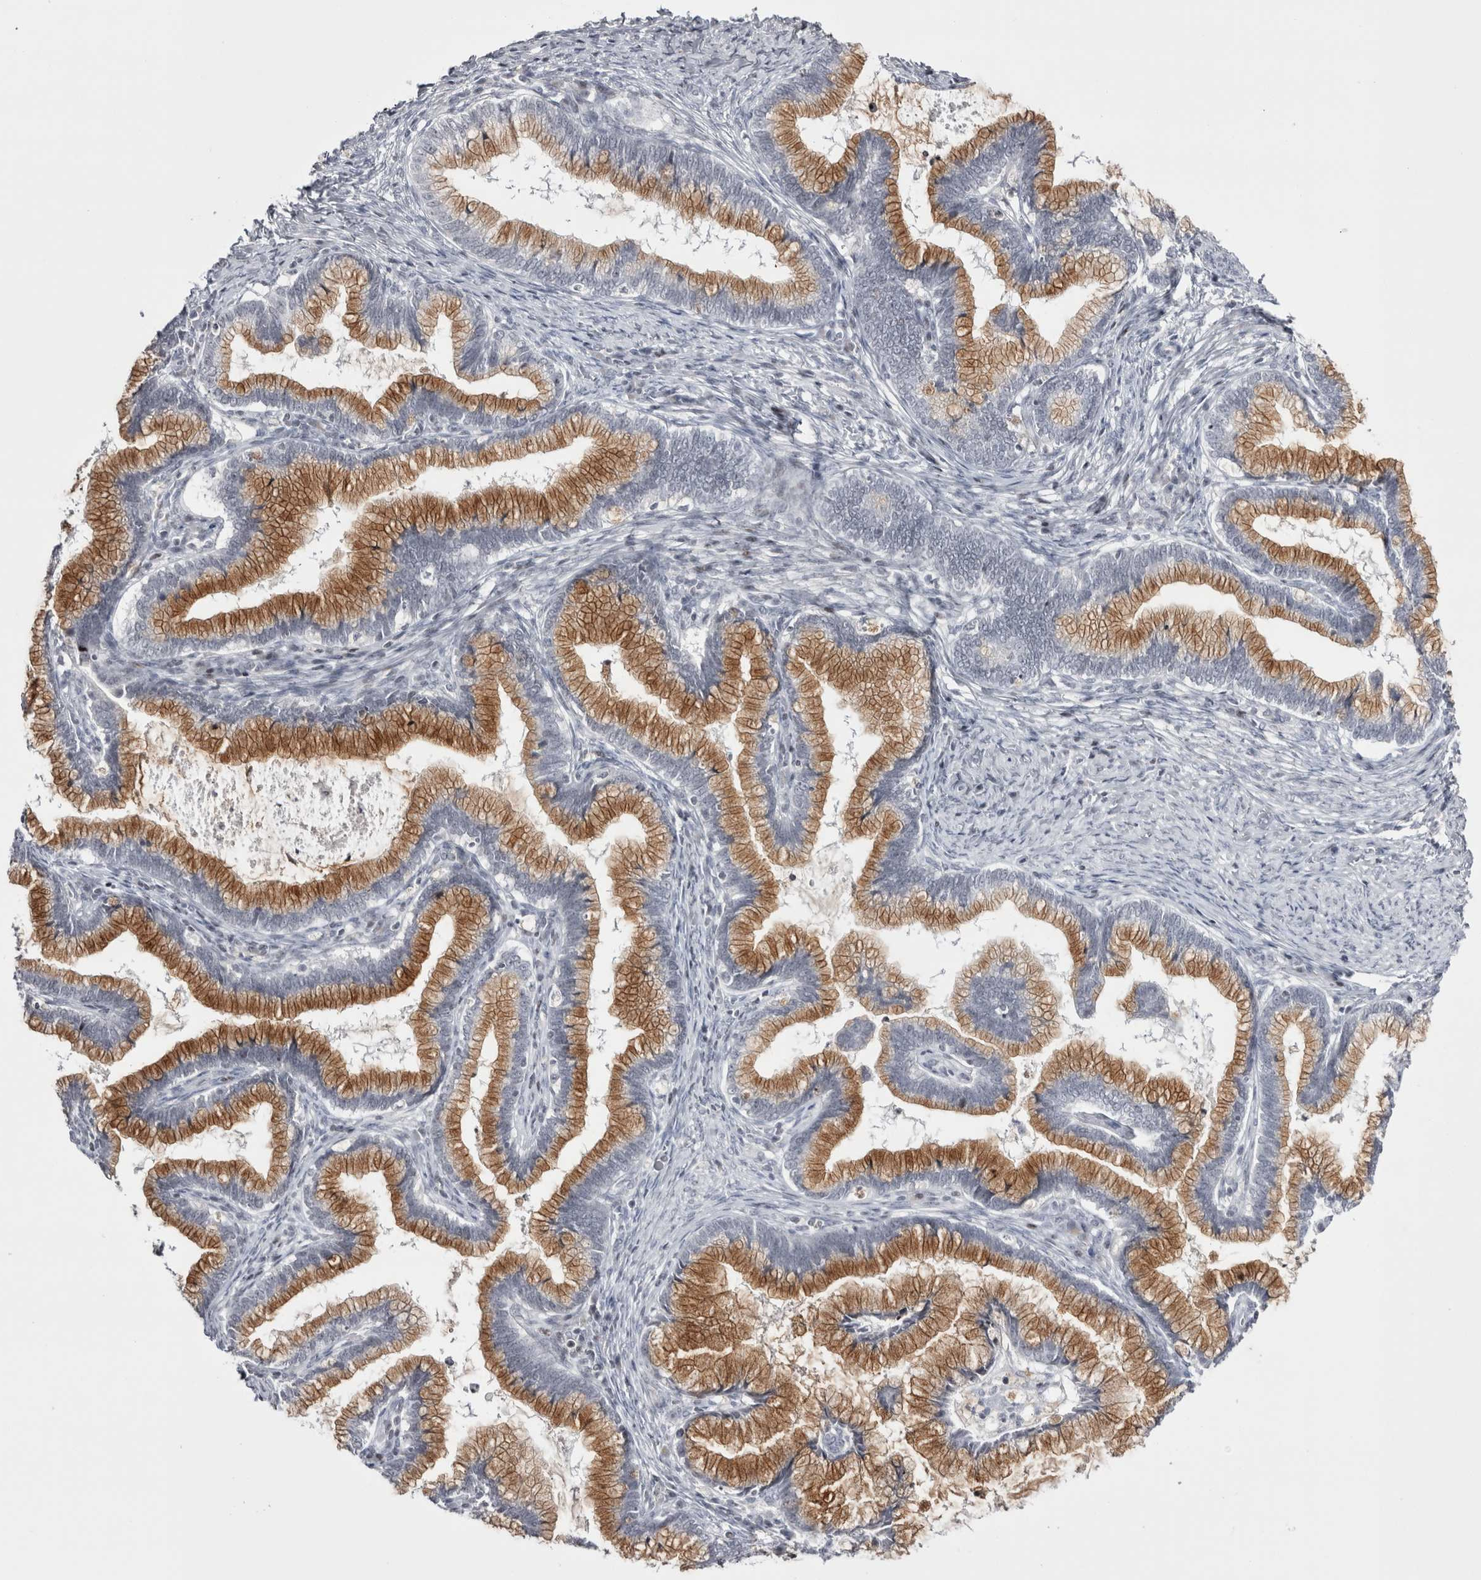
{"staining": {"intensity": "moderate", "quantity": ">75%", "location": "cytoplasmic/membranous"}, "tissue": "cervical cancer", "cell_type": "Tumor cells", "image_type": "cancer", "snomed": [{"axis": "morphology", "description": "Adenocarcinoma, NOS"}, {"axis": "topography", "description": "Cervix"}], "caption": "About >75% of tumor cells in human adenocarcinoma (cervical) display moderate cytoplasmic/membranous protein positivity as visualized by brown immunohistochemical staining.", "gene": "FNDC8", "patient": {"sex": "female", "age": 36}}